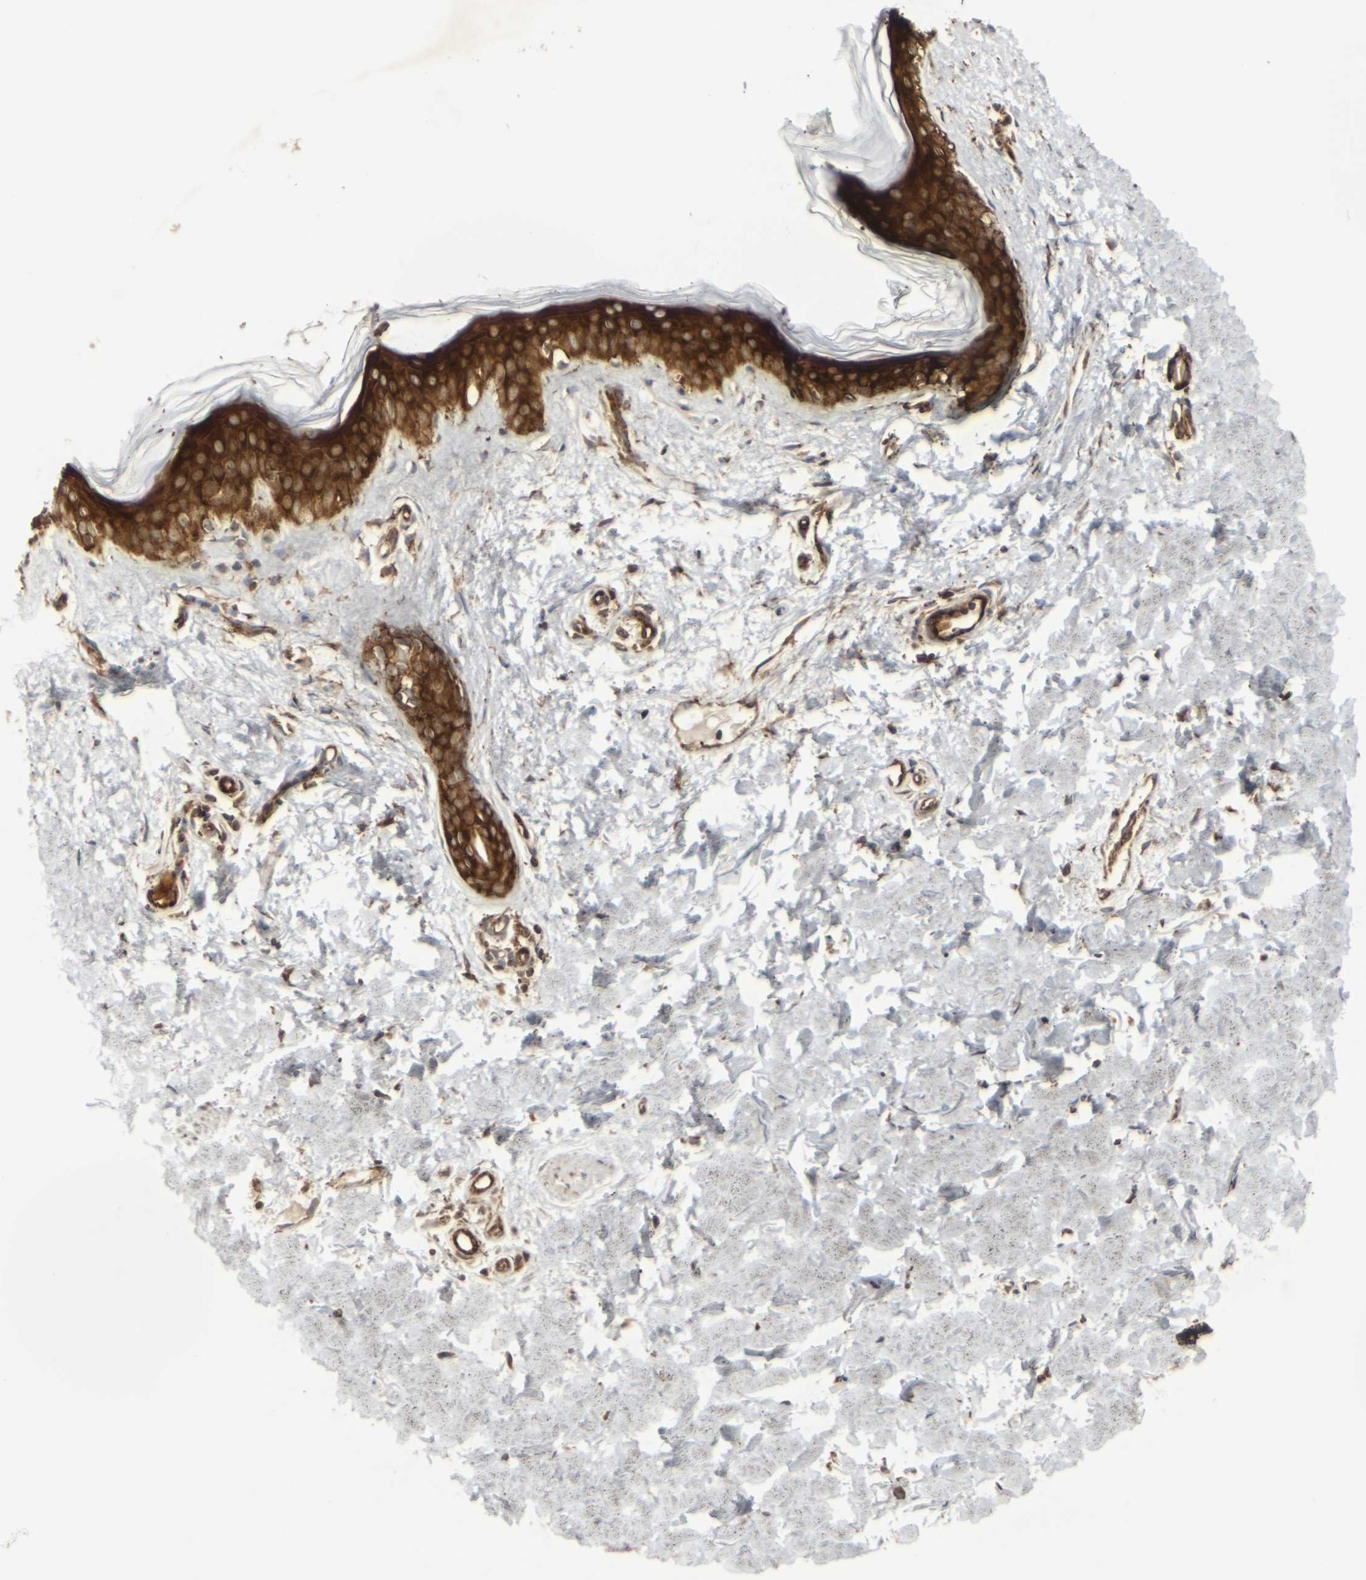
{"staining": {"intensity": "strong", "quantity": ">75%", "location": "cytoplasmic/membranous"}, "tissue": "skin", "cell_type": "Fibroblasts", "image_type": "normal", "snomed": [{"axis": "morphology", "description": "Normal tissue, NOS"}, {"axis": "topography", "description": "Skin"}], "caption": "Skin stained for a protein reveals strong cytoplasmic/membranous positivity in fibroblasts. Ihc stains the protein of interest in brown and the nuclei are stained blue.", "gene": "MARCHF2", "patient": {"sex": "female", "age": 41}}